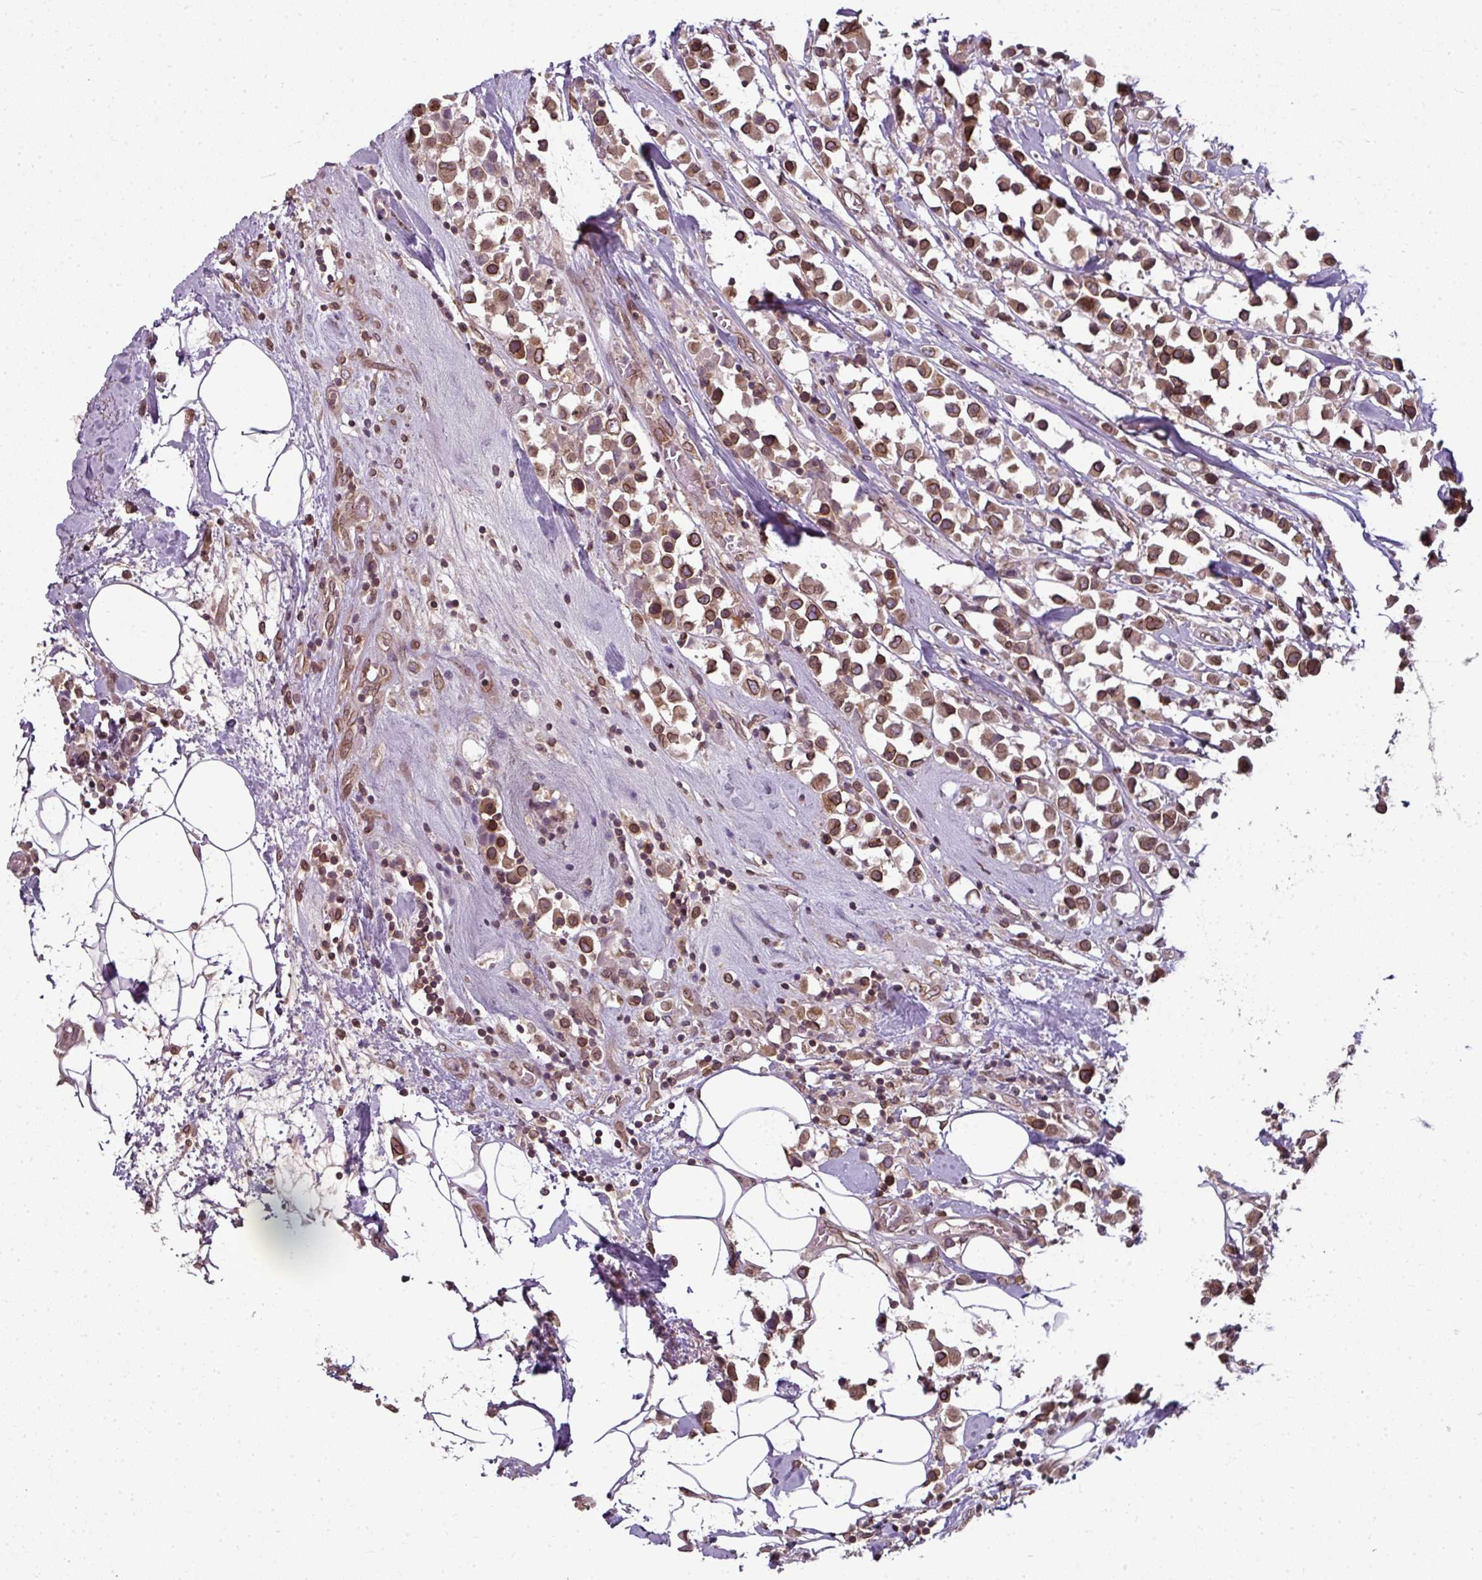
{"staining": {"intensity": "moderate", "quantity": ">75%", "location": "cytoplasmic/membranous,nuclear"}, "tissue": "breast cancer", "cell_type": "Tumor cells", "image_type": "cancer", "snomed": [{"axis": "morphology", "description": "Duct carcinoma"}, {"axis": "topography", "description": "Breast"}], "caption": "Protein analysis of breast intraductal carcinoma tissue demonstrates moderate cytoplasmic/membranous and nuclear positivity in about >75% of tumor cells. Using DAB (brown) and hematoxylin (blue) stains, captured at high magnification using brightfield microscopy.", "gene": "RANGAP1", "patient": {"sex": "female", "age": 61}}